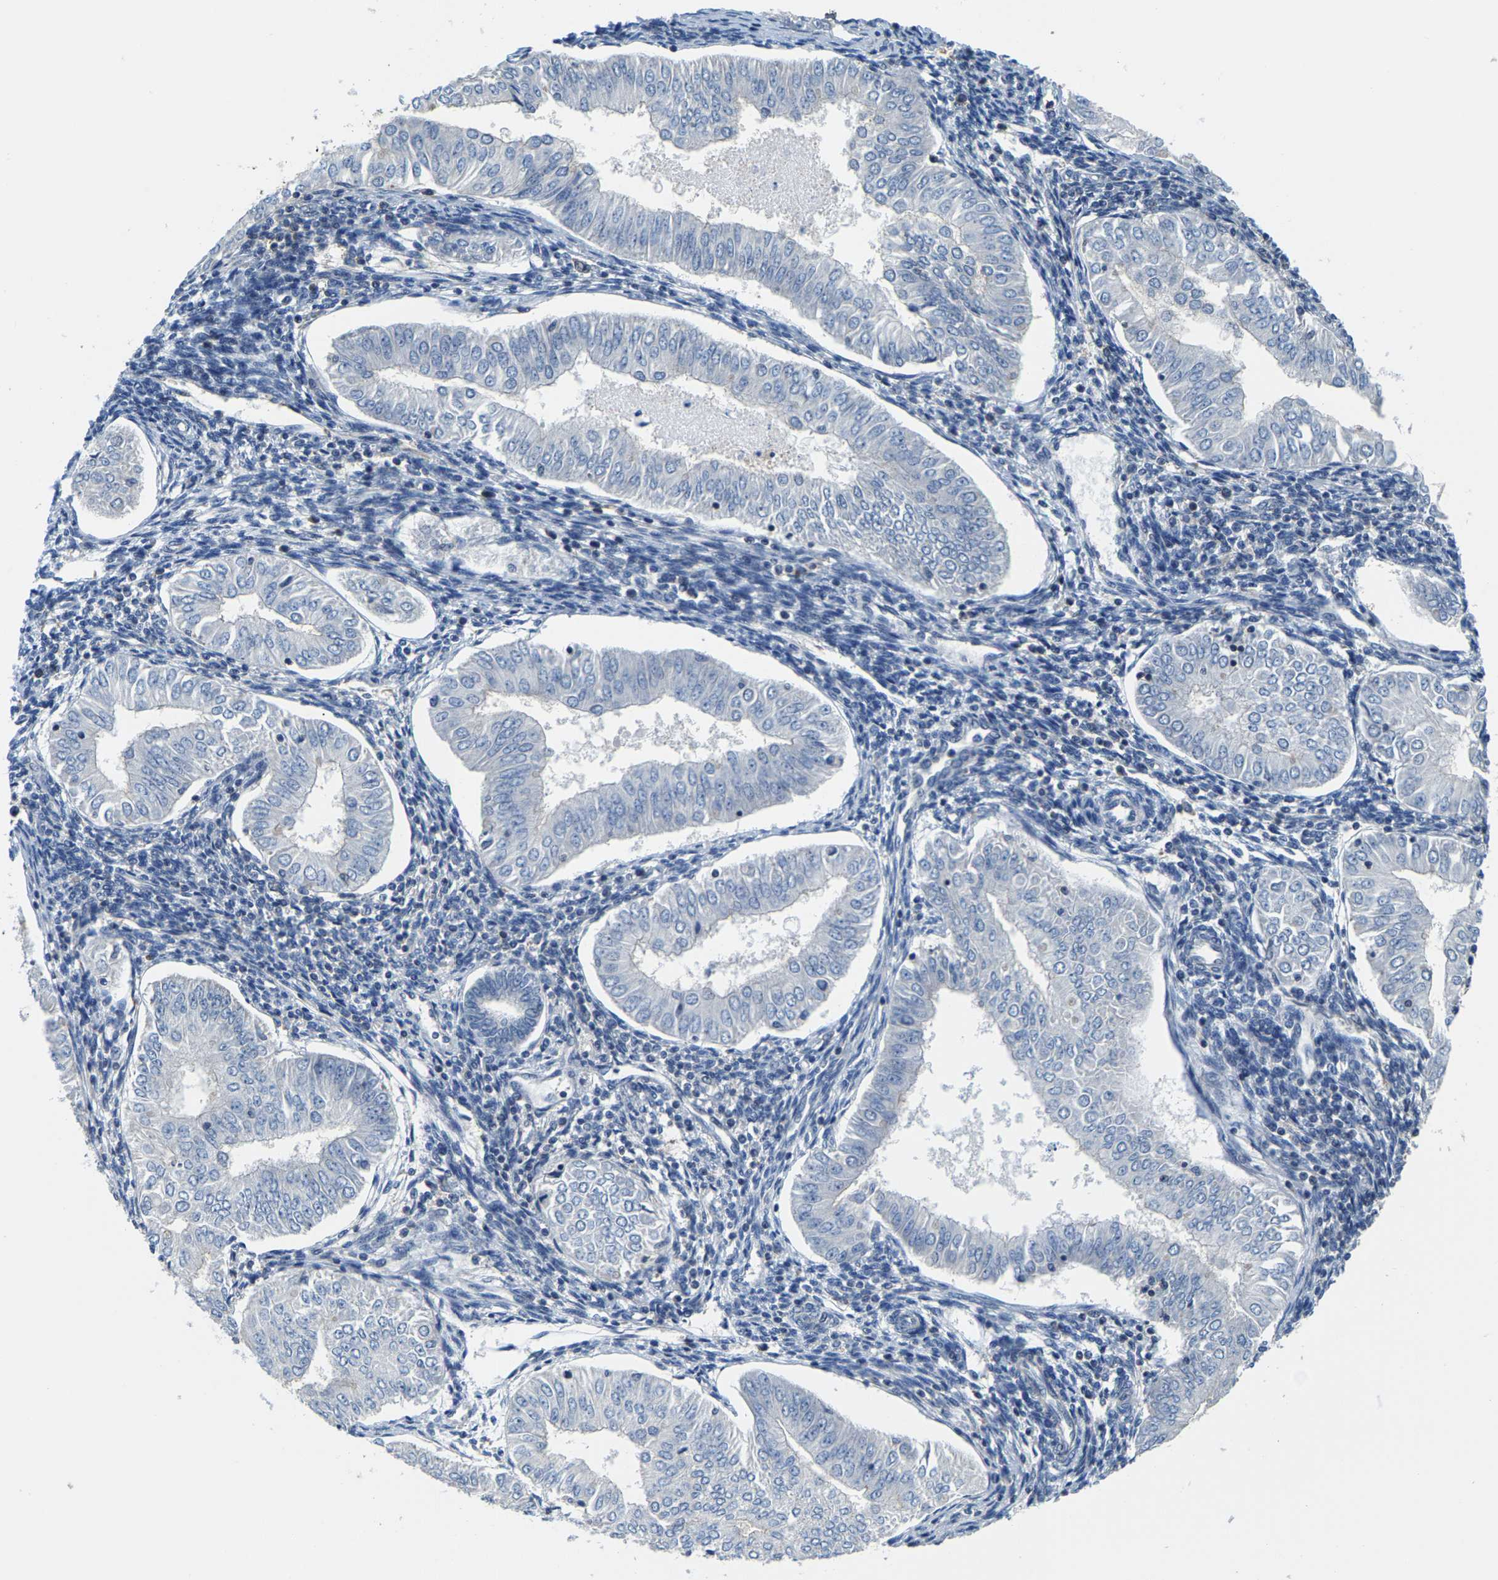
{"staining": {"intensity": "negative", "quantity": "none", "location": "none"}, "tissue": "endometrial cancer", "cell_type": "Tumor cells", "image_type": "cancer", "snomed": [{"axis": "morphology", "description": "Normal tissue, NOS"}, {"axis": "morphology", "description": "Adenocarcinoma, NOS"}, {"axis": "topography", "description": "Endometrium"}], "caption": "This histopathology image is of endometrial adenocarcinoma stained with IHC to label a protein in brown with the nuclei are counter-stained blue. There is no positivity in tumor cells.", "gene": "SHMT2", "patient": {"sex": "female", "age": 53}}